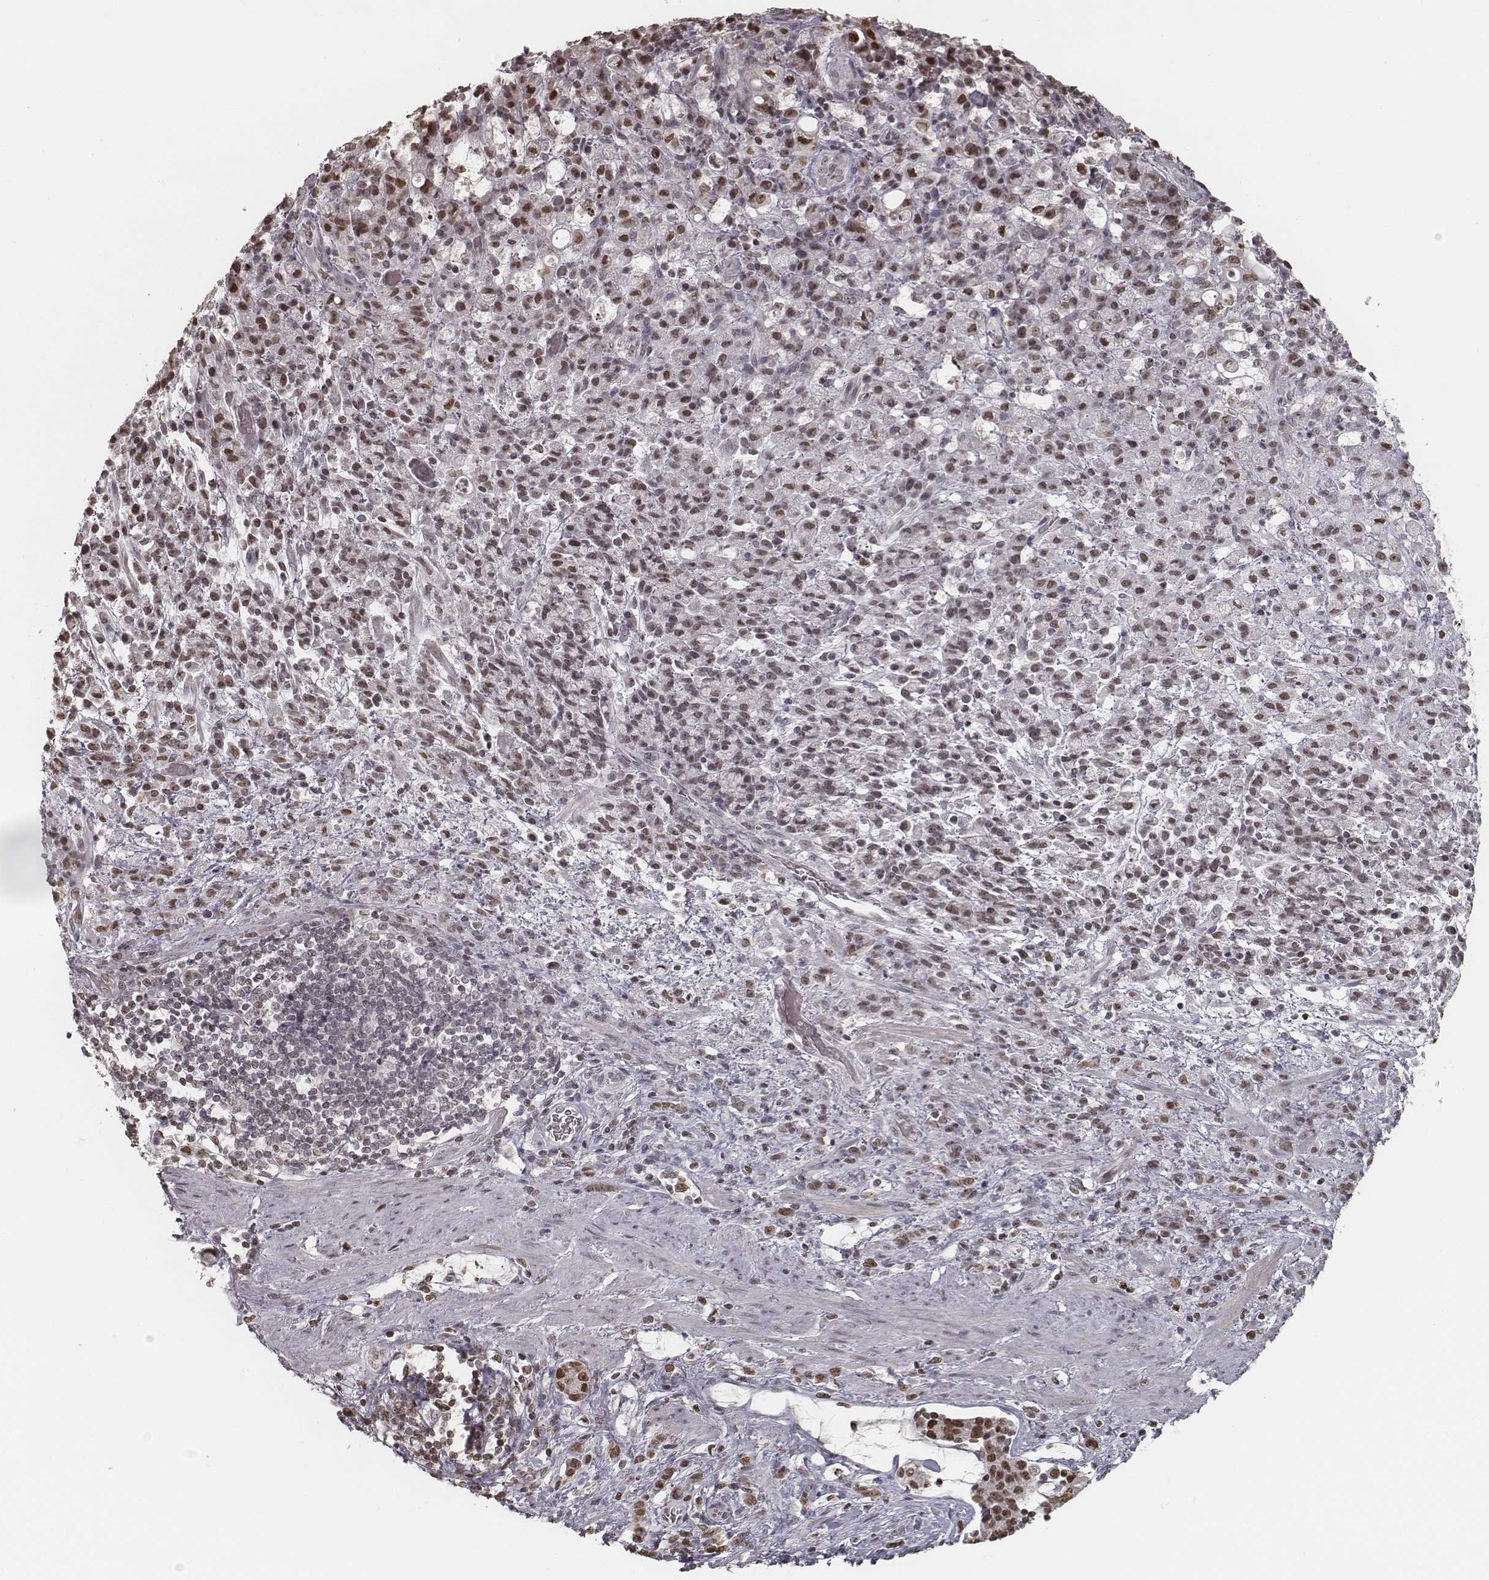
{"staining": {"intensity": "moderate", "quantity": "<25%", "location": "nuclear"}, "tissue": "stomach cancer", "cell_type": "Tumor cells", "image_type": "cancer", "snomed": [{"axis": "morphology", "description": "Adenocarcinoma, NOS"}, {"axis": "topography", "description": "Stomach"}], "caption": "Immunohistochemical staining of human adenocarcinoma (stomach) shows low levels of moderate nuclear protein expression in approximately <25% of tumor cells.", "gene": "HMGA2", "patient": {"sex": "female", "age": 60}}